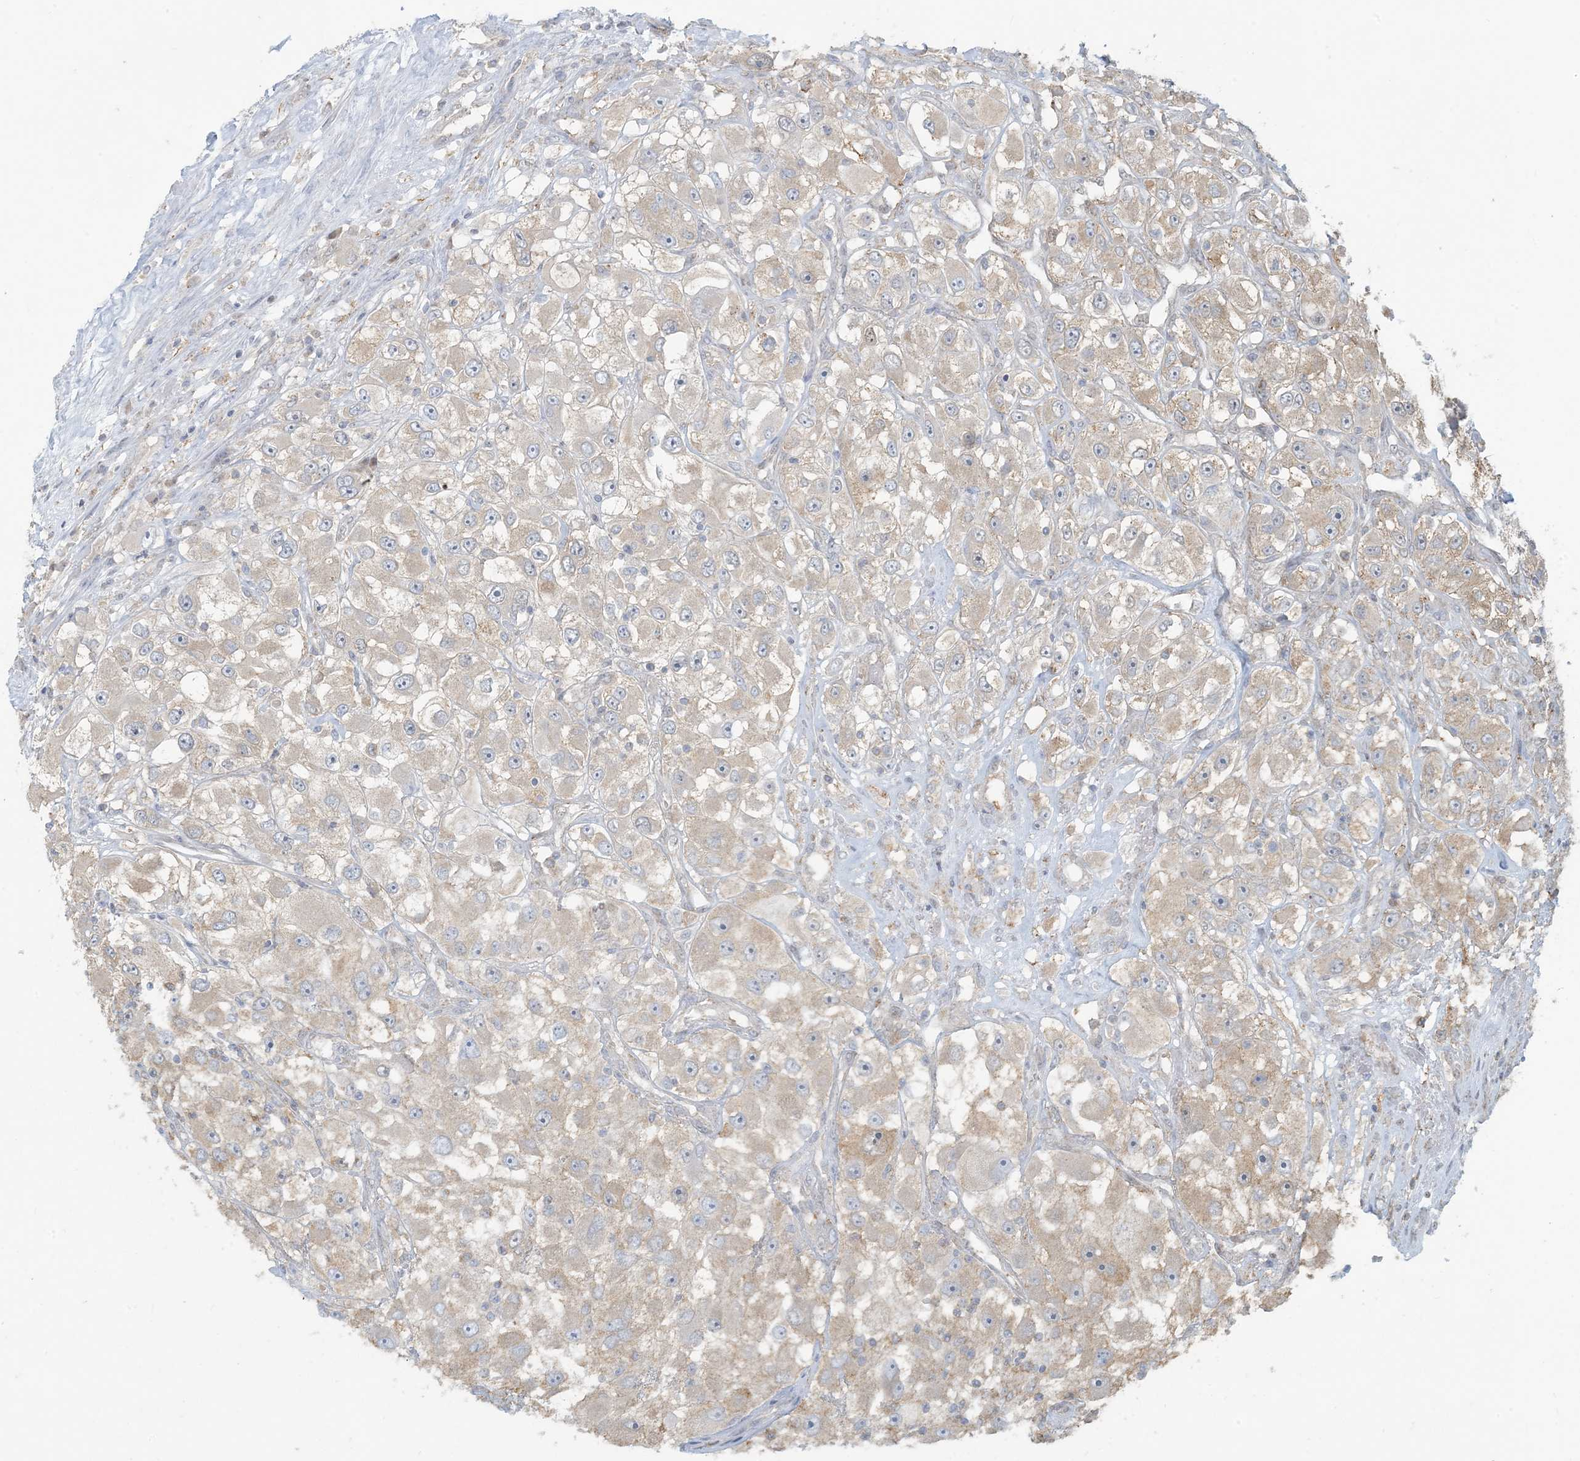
{"staining": {"intensity": "weak", "quantity": "25%-75%", "location": "cytoplasmic/membranous"}, "tissue": "renal cancer", "cell_type": "Tumor cells", "image_type": "cancer", "snomed": [{"axis": "morphology", "description": "Adenocarcinoma, NOS"}, {"axis": "topography", "description": "Kidney"}], "caption": "Protein positivity by immunohistochemistry reveals weak cytoplasmic/membranous expression in approximately 25%-75% of tumor cells in renal cancer (adenocarcinoma). Nuclei are stained in blue.", "gene": "HACL1", "patient": {"sex": "female", "age": 52}}